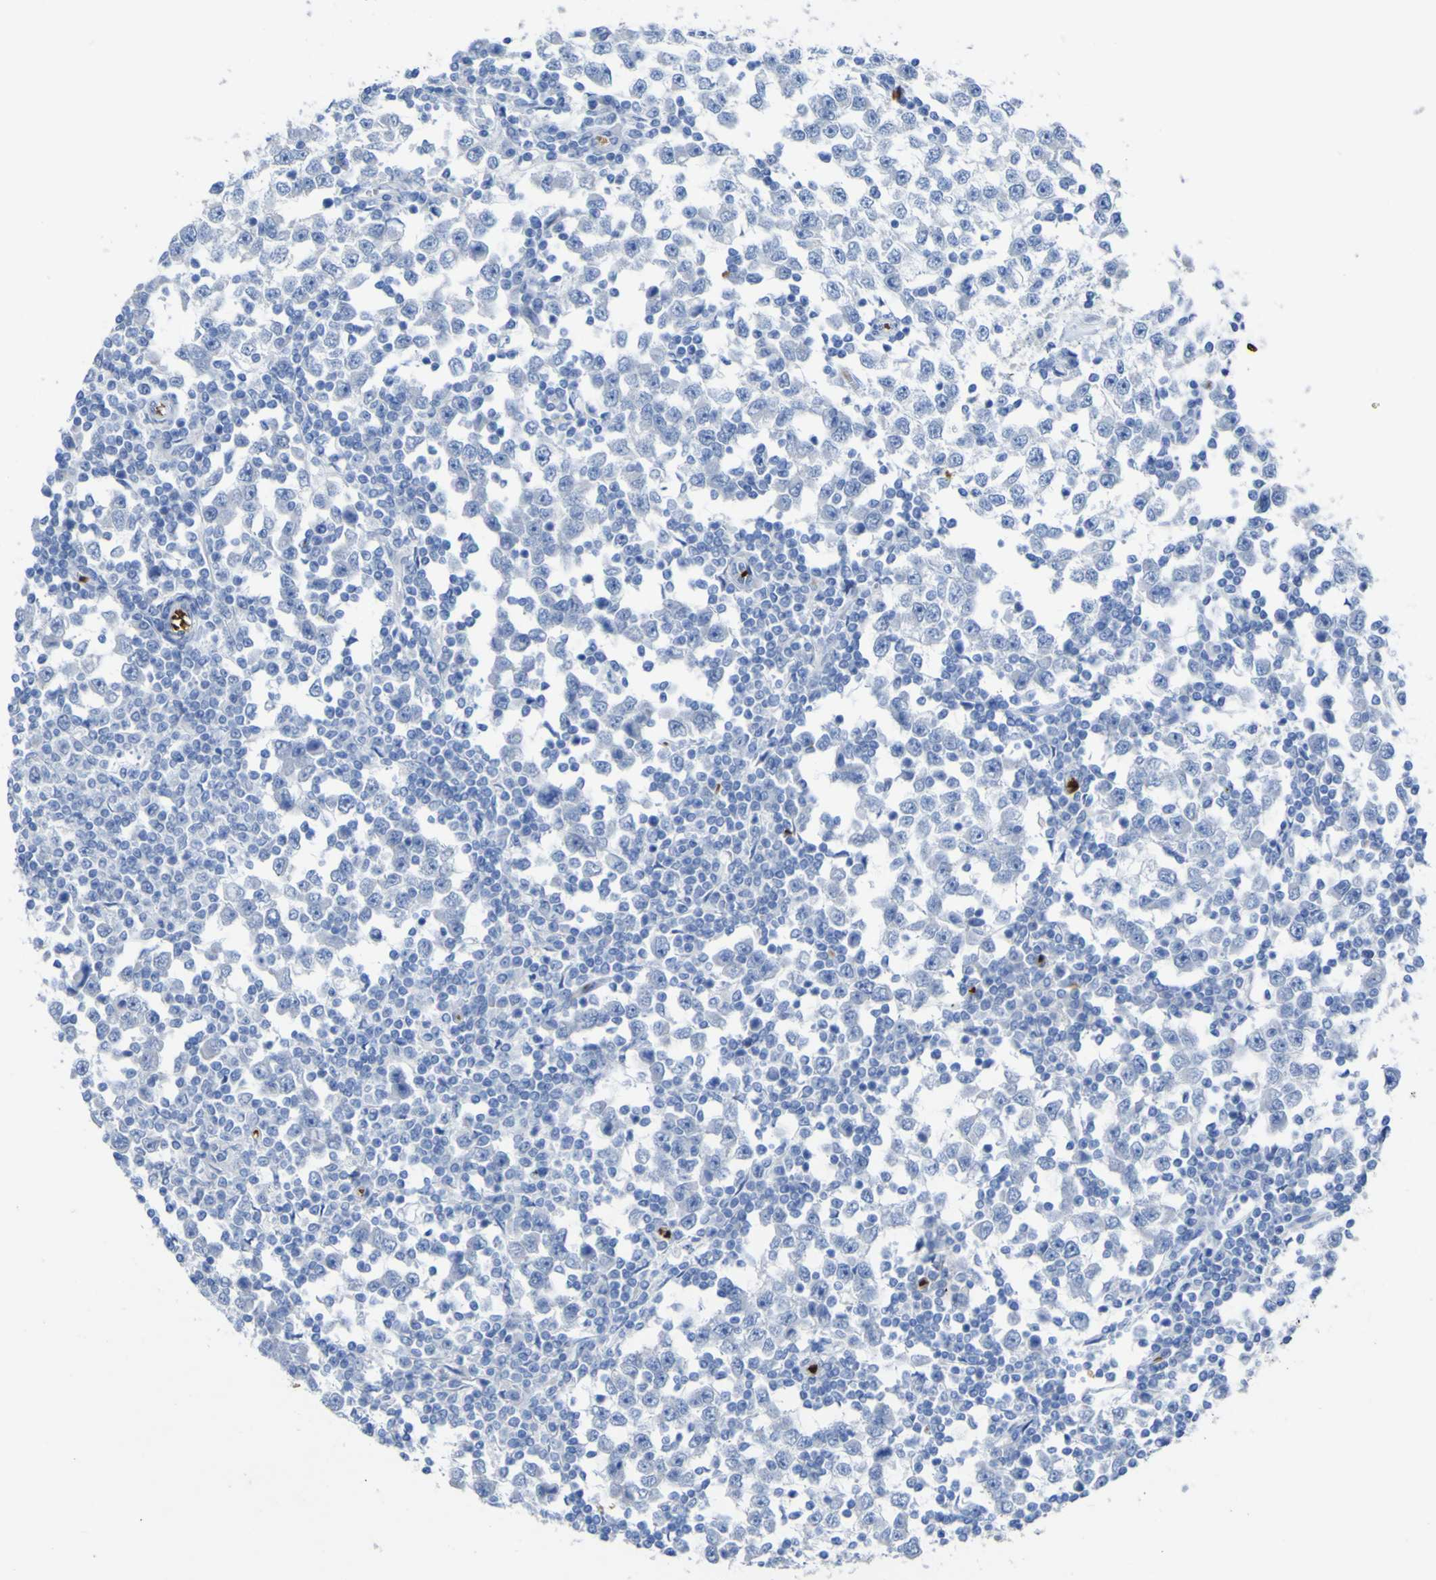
{"staining": {"intensity": "negative", "quantity": "none", "location": "none"}, "tissue": "testis cancer", "cell_type": "Tumor cells", "image_type": "cancer", "snomed": [{"axis": "morphology", "description": "Seminoma, NOS"}, {"axis": "topography", "description": "Testis"}], "caption": "This is an immunohistochemistry (IHC) histopathology image of testis cancer. There is no positivity in tumor cells.", "gene": "GCM1", "patient": {"sex": "male", "age": 65}}